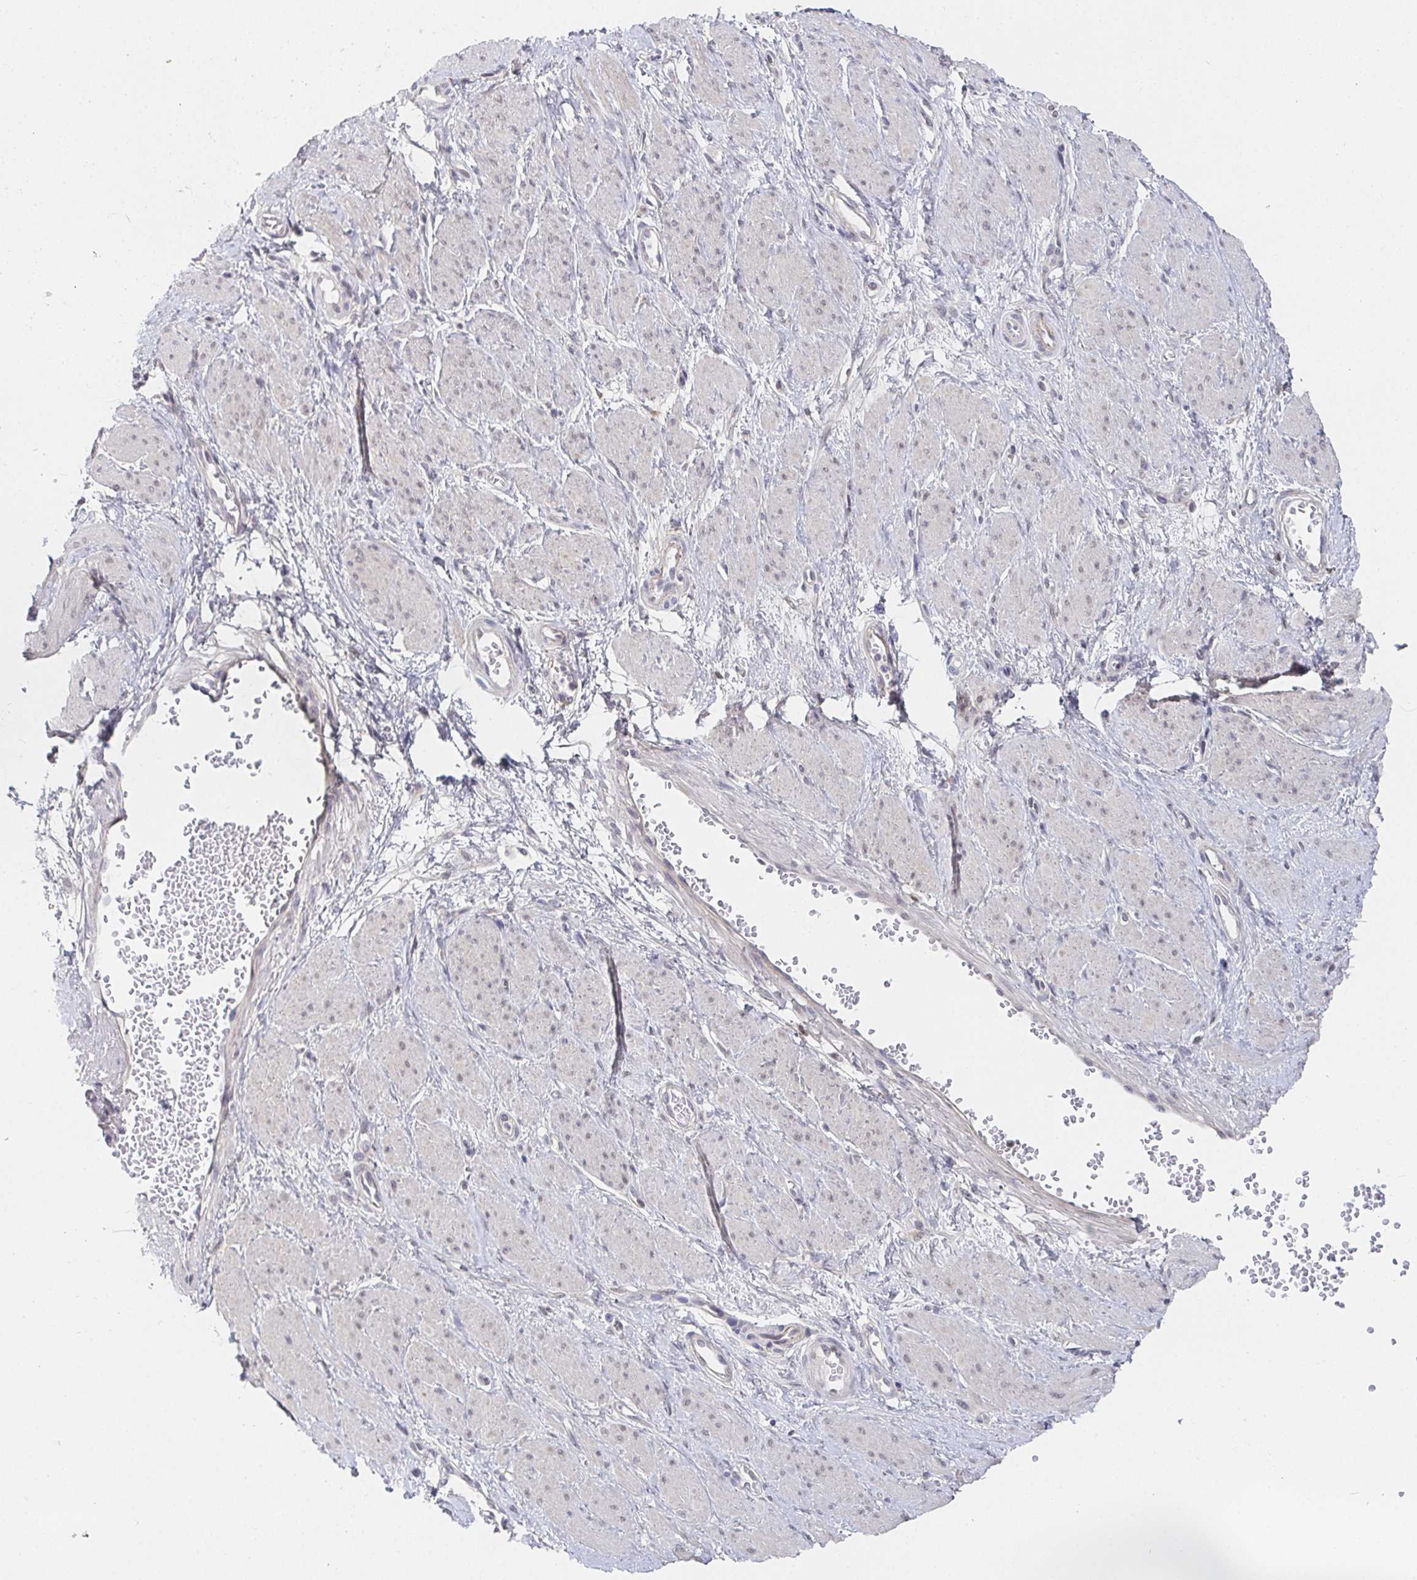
{"staining": {"intensity": "negative", "quantity": "none", "location": "none"}, "tissue": "smooth muscle", "cell_type": "Smooth muscle cells", "image_type": "normal", "snomed": [{"axis": "morphology", "description": "Normal tissue, NOS"}, {"axis": "topography", "description": "Smooth muscle"}, {"axis": "topography", "description": "Uterus"}], "caption": "Immunohistochemistry (IHC) histopathology image of unremarkable human smooth muscle stained for a protein (brown), which demonstrates no positivity in smooth muscle cells.", "gene": "RCOR1", "patient": {"sex": "female", "age": 39}}